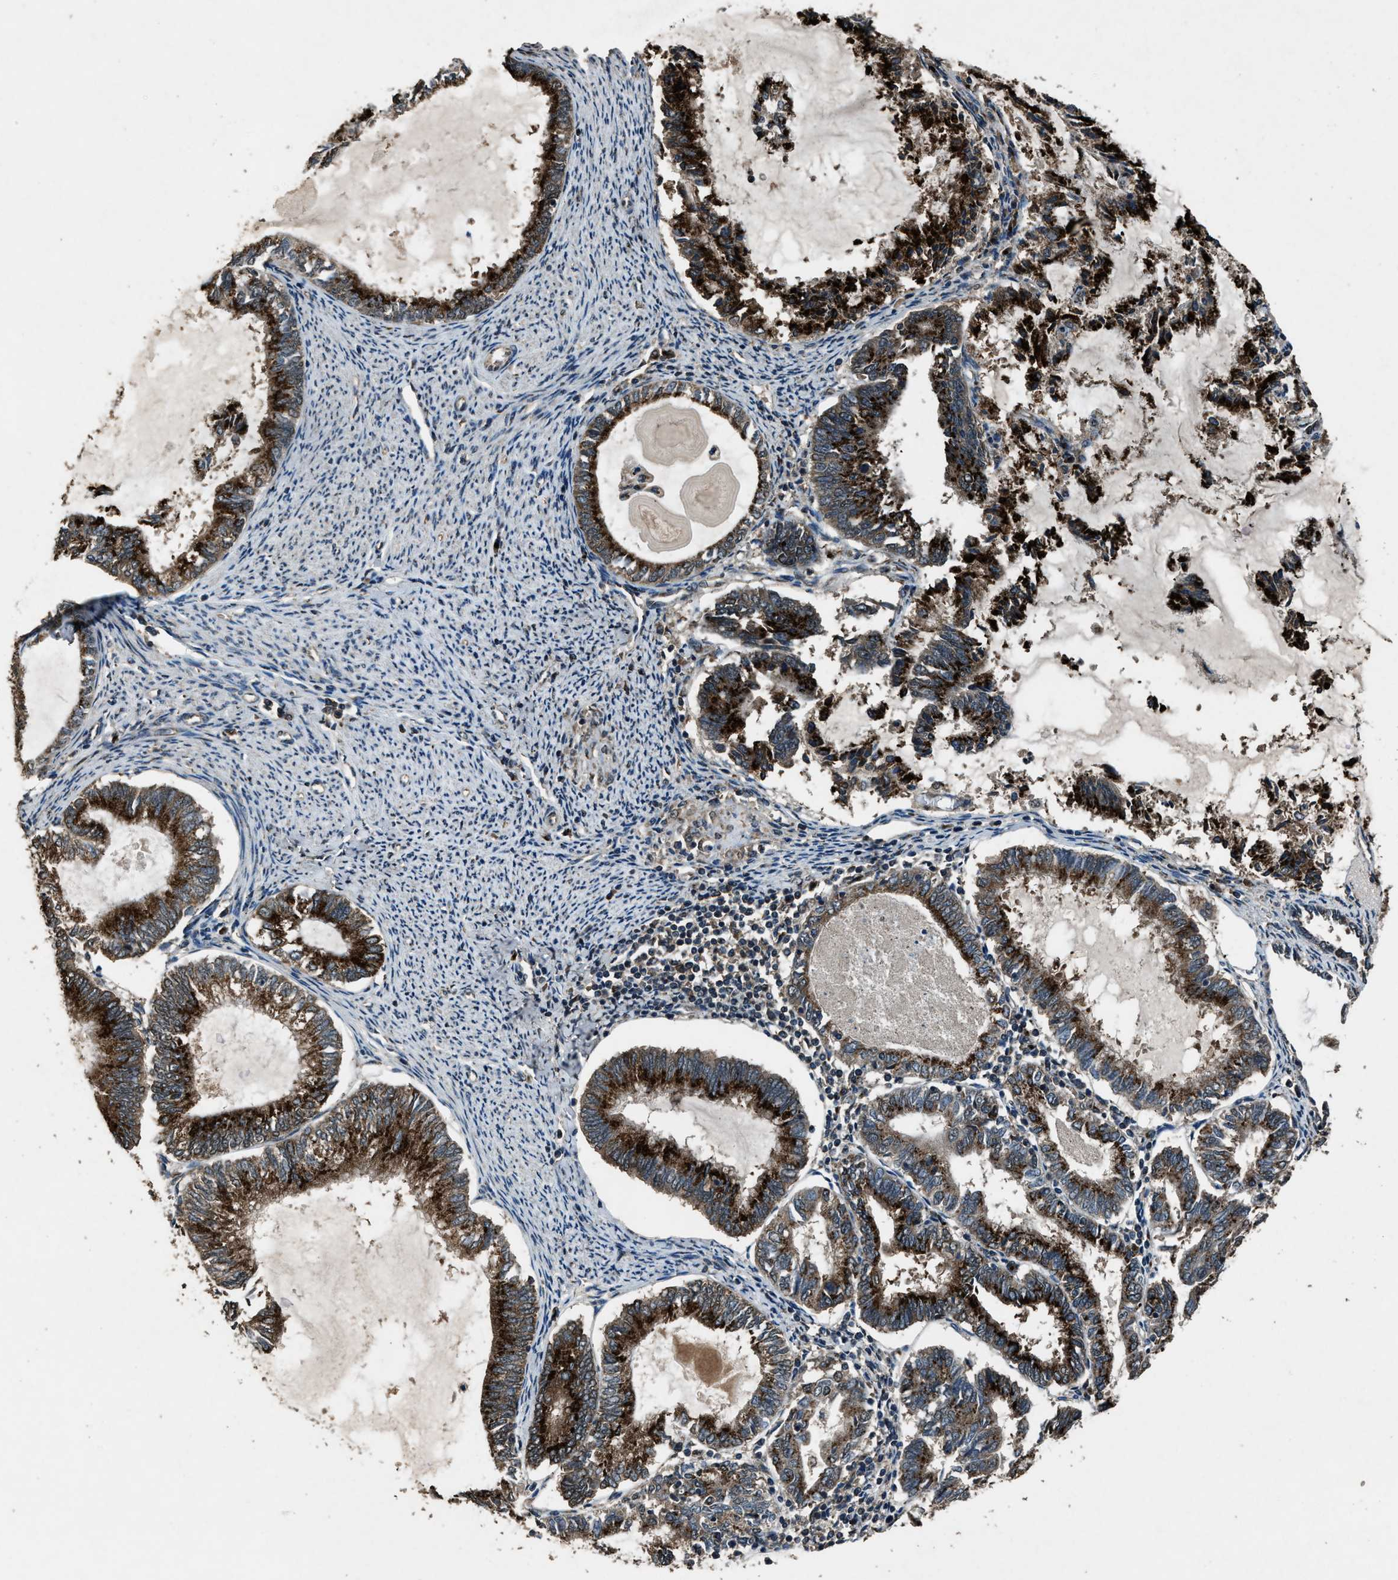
{"staining": {"intensity": "strong", "quantity": ">75%", "location": "cytoplasmic/membranous"}, "tissue": "endometrial cancer", "cell_type": "Tumor cells", "image_type": "cancer", "snomed": [{"axis": "morphology", "description": "Adenocarcinoma, NOS"}, {"axis": "topography", "description": "Endometrium"}], "caption": "Protein analysis of adenocarcinoma (endometrial) tissue displays strong cytoplasmic/membranous staining in approximately >75% of tumor cells. The staining was performed using DAB to visualize the protein expression in brown, while the nuclei were stained in blue with hematoxylin (Magnification: 20x).", "gene": "SLC38A10", "patient": {"sex": "female", "age": 86}}